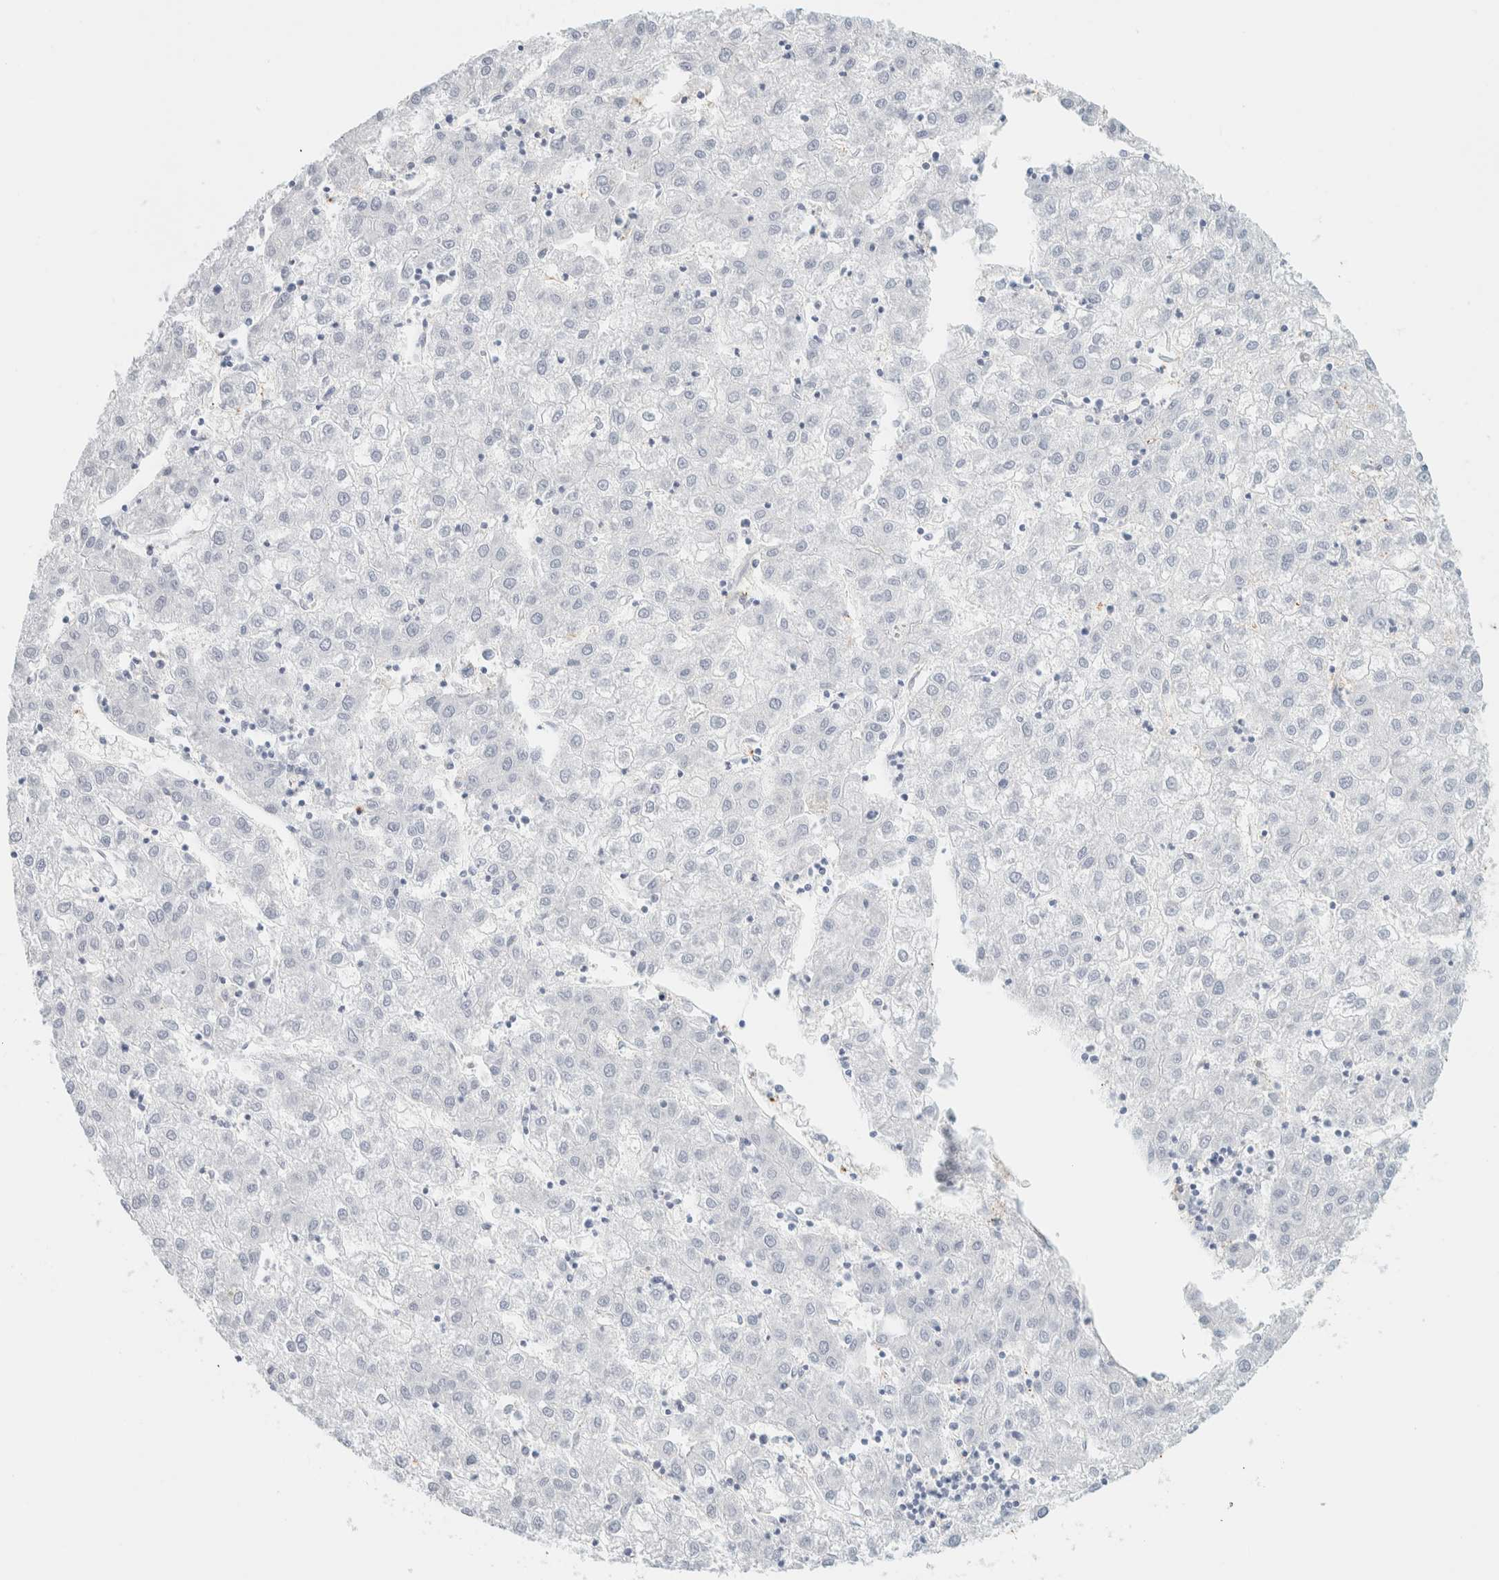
{"staining": {"intensity": "negative", "quantity": "none", "location": "none"}, "tissue": "liver cancer", "cell_type": "Tumor cells", "image_type": "cancer", "snomed": [{"axis": "morphology", "description": "Carcinoma, Hepatocellular, NOS"}, {"axis": "topography", "description": "Liver"}], "caption": "An immunohistochemistry (IHC) histopathology image of liver cancer (hepatocellular carcinoma) is shown. There is no staining in tumor cells of liver cancer (hepatocellular carcinoma).", "gene": "ZBTB37", "patient": {"sex": "male", "age": 72}}